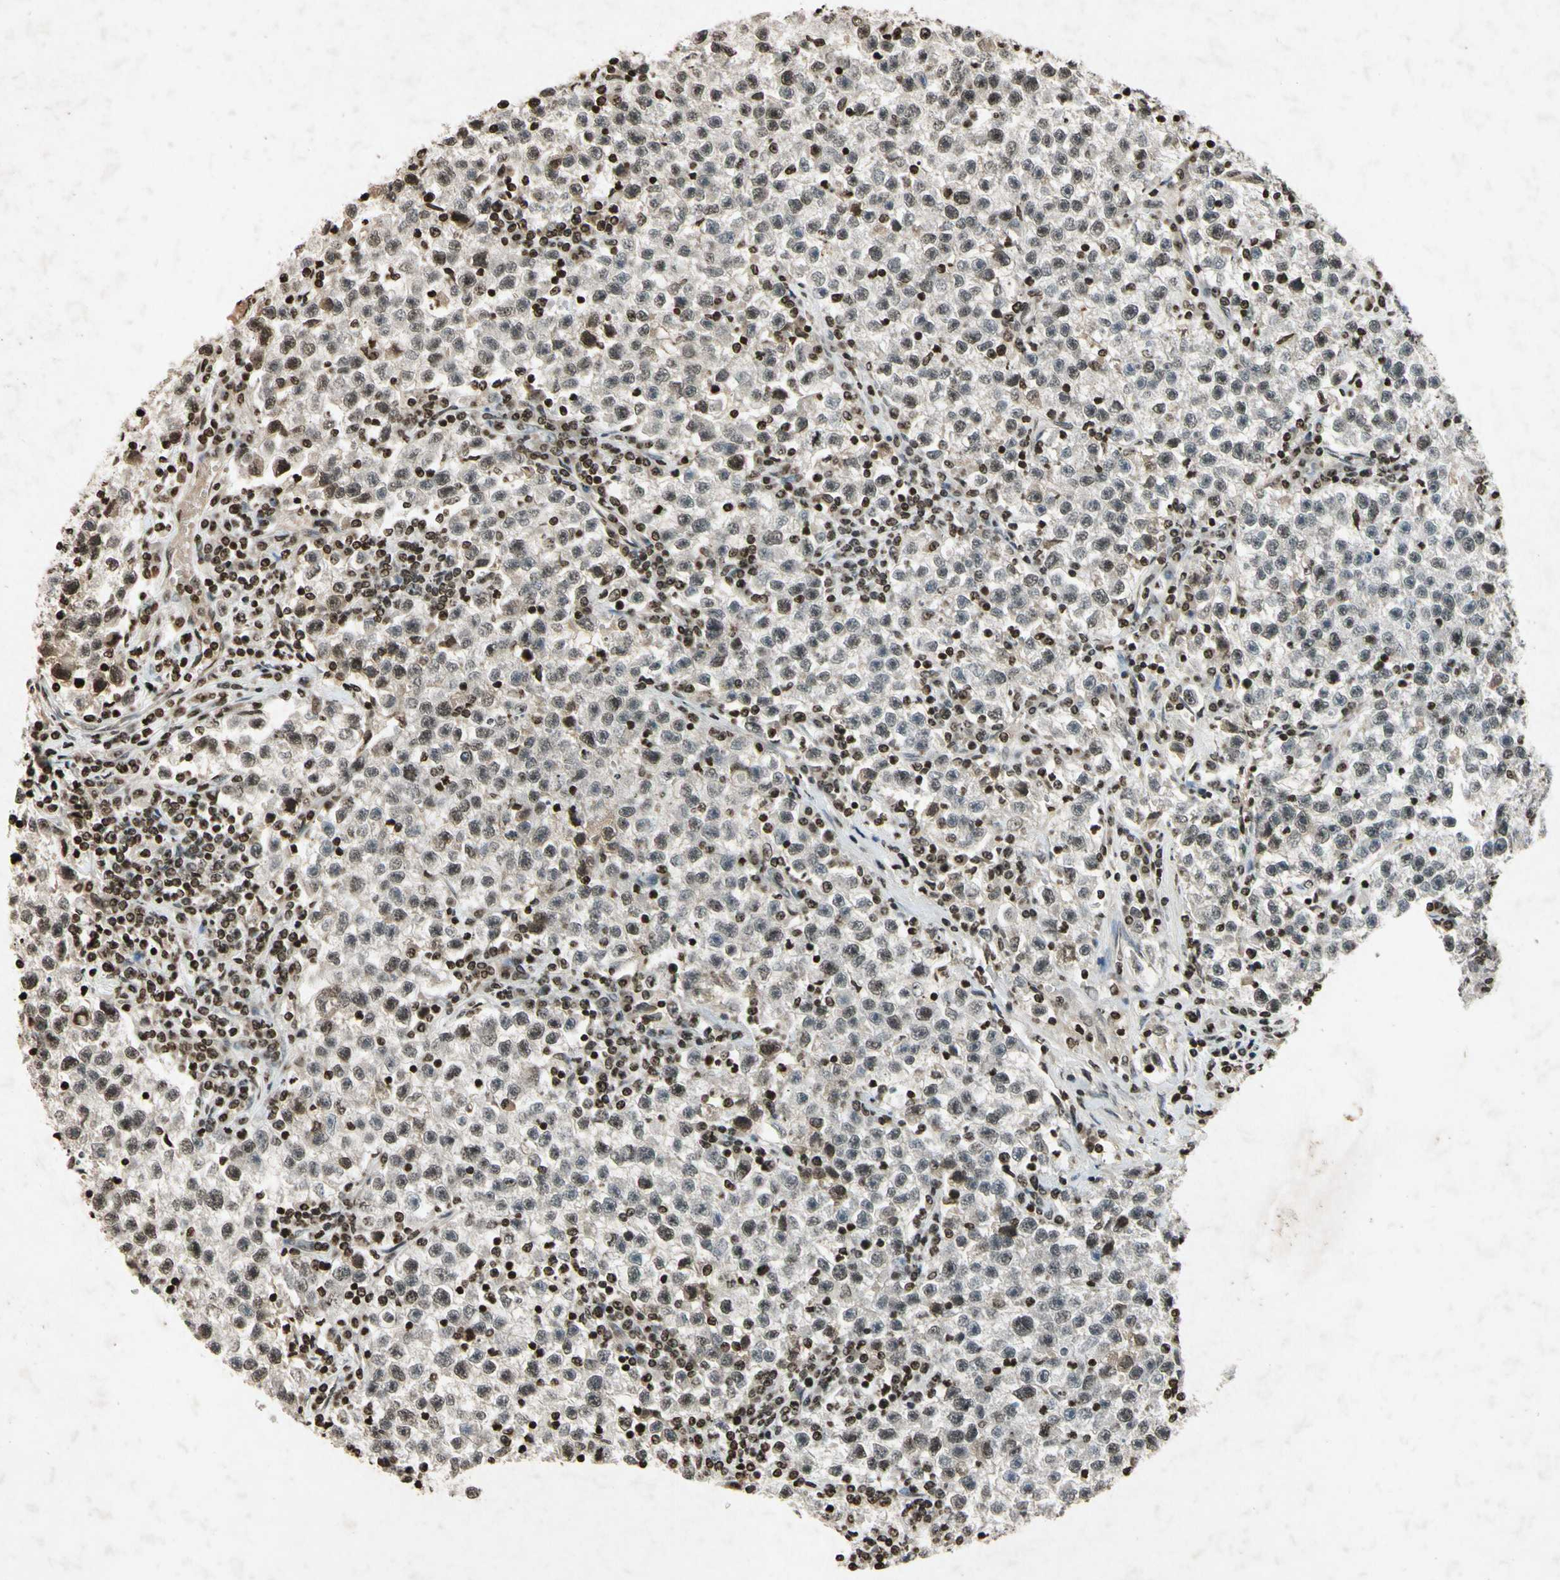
{"staining": {"intensity": "weak", "quantity": "25%-75%", "location": "nuclear"}, "tissue": "testis cancer", "cell_type": "Tumor cells", "image_type": "cancer", "snomed": [{"axis": "morphology", "description": "Seminoma, NOS"}, {"axis": "topography", "description": "Testis"}], "caption": "Immunohistochemistry (DAB) staining of human testis cancer (seminoma) shows weak nuclear protein positivity in approximately 25%-75% of tumor cells.", "gene": "HOXB3", "patient": {"sex": "male", "age": 22}}